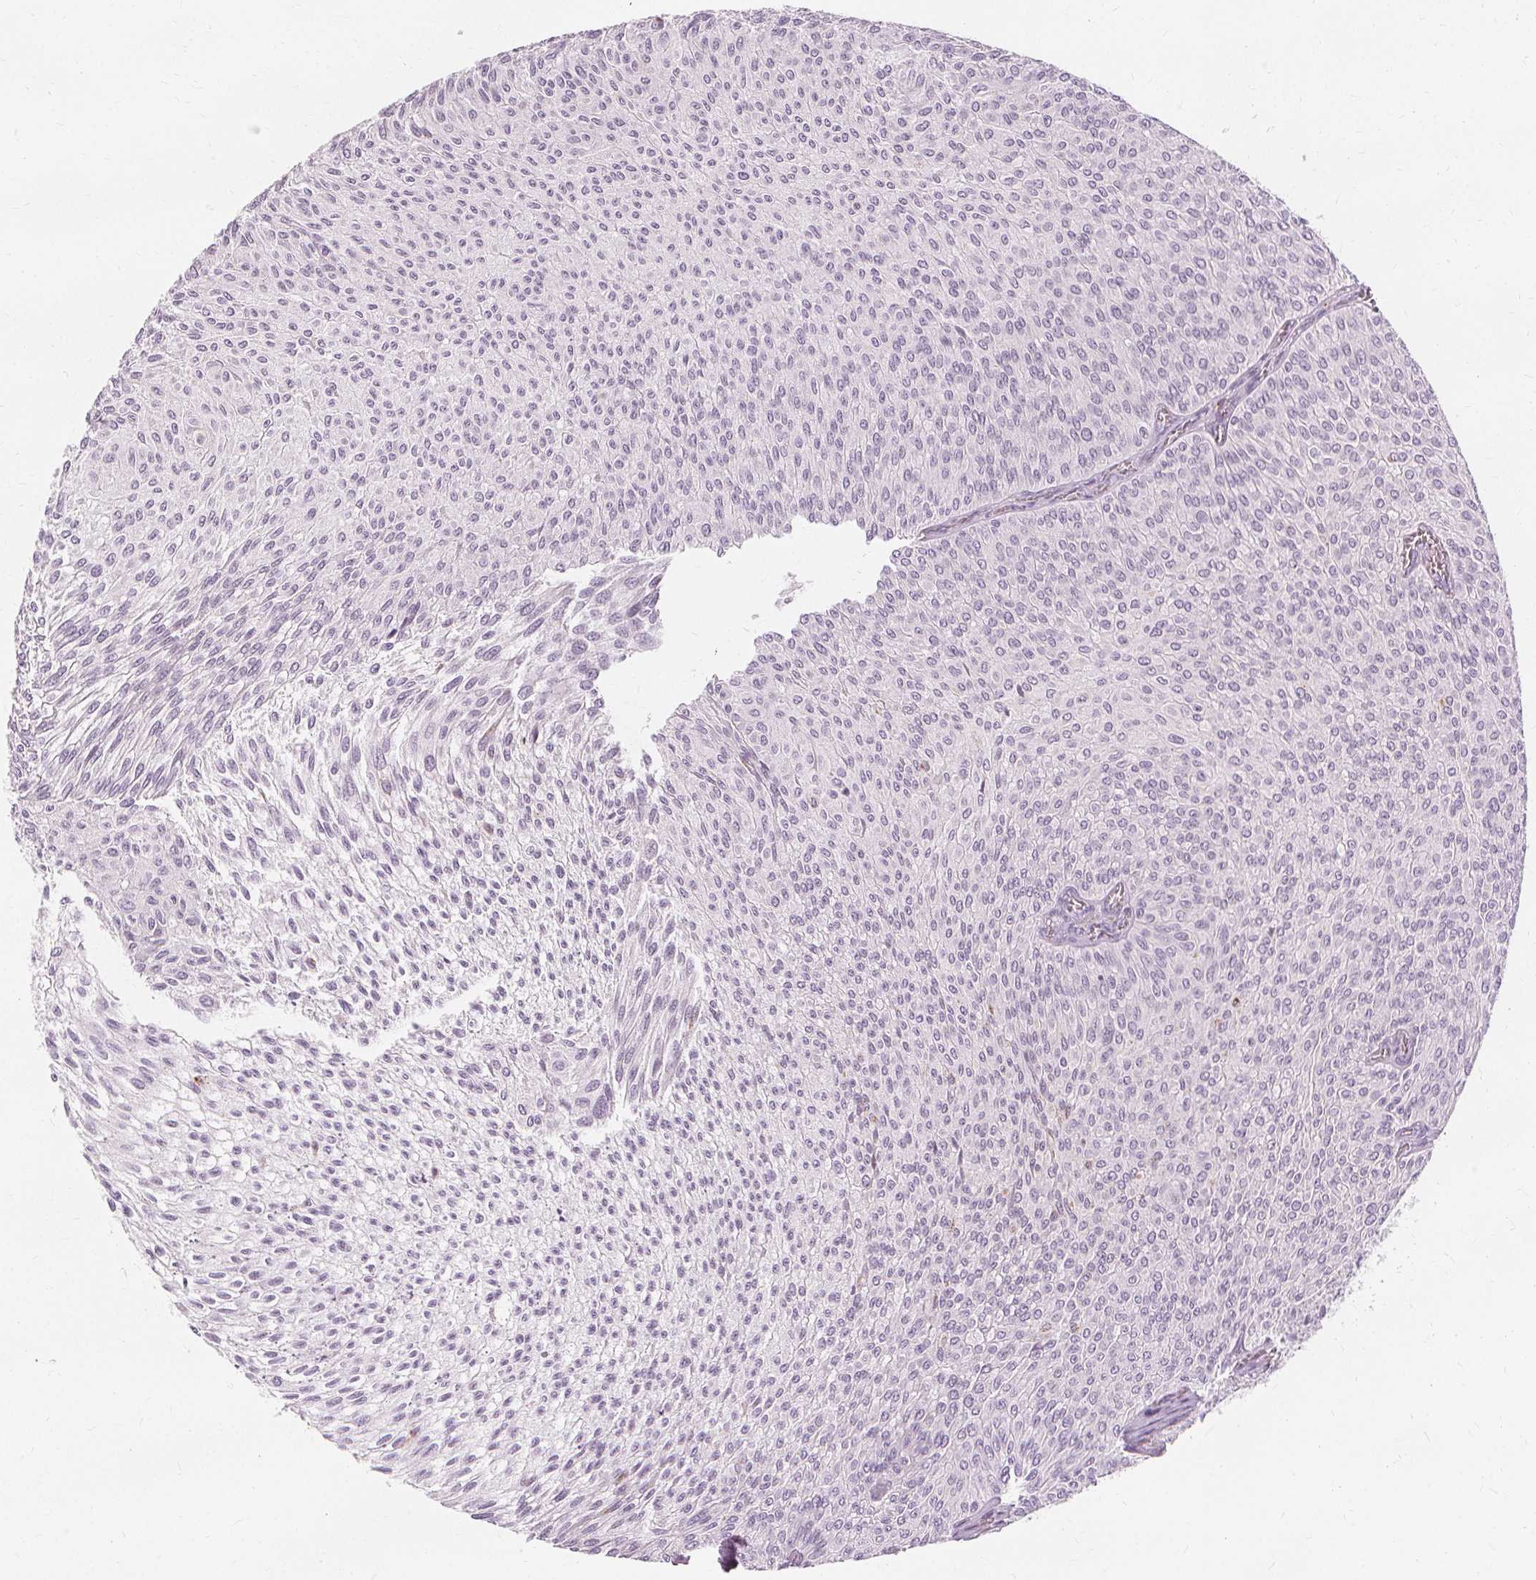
{"staining": {"intensity": "negative", "quantity": "none", "location": "none"}, "tissue": "urothelial cancer", "cell_type": "Tumor cells", "image_type": "cancer", "snomed": [{"axis": "morphology", "description": "Urothelial carcinoma, Low grade"}, {"axis": "topography", "description": "Urinary bladder"}], "caption": "IHC histopathology image of neoplastic tissue: human urothelial cancer stained with DAB (3,3'-diaminobenzidine) reveals no significant protein staining in tumor cells.", "gene": "TFF1", "patient": {"sex": "male", "age": 91}}